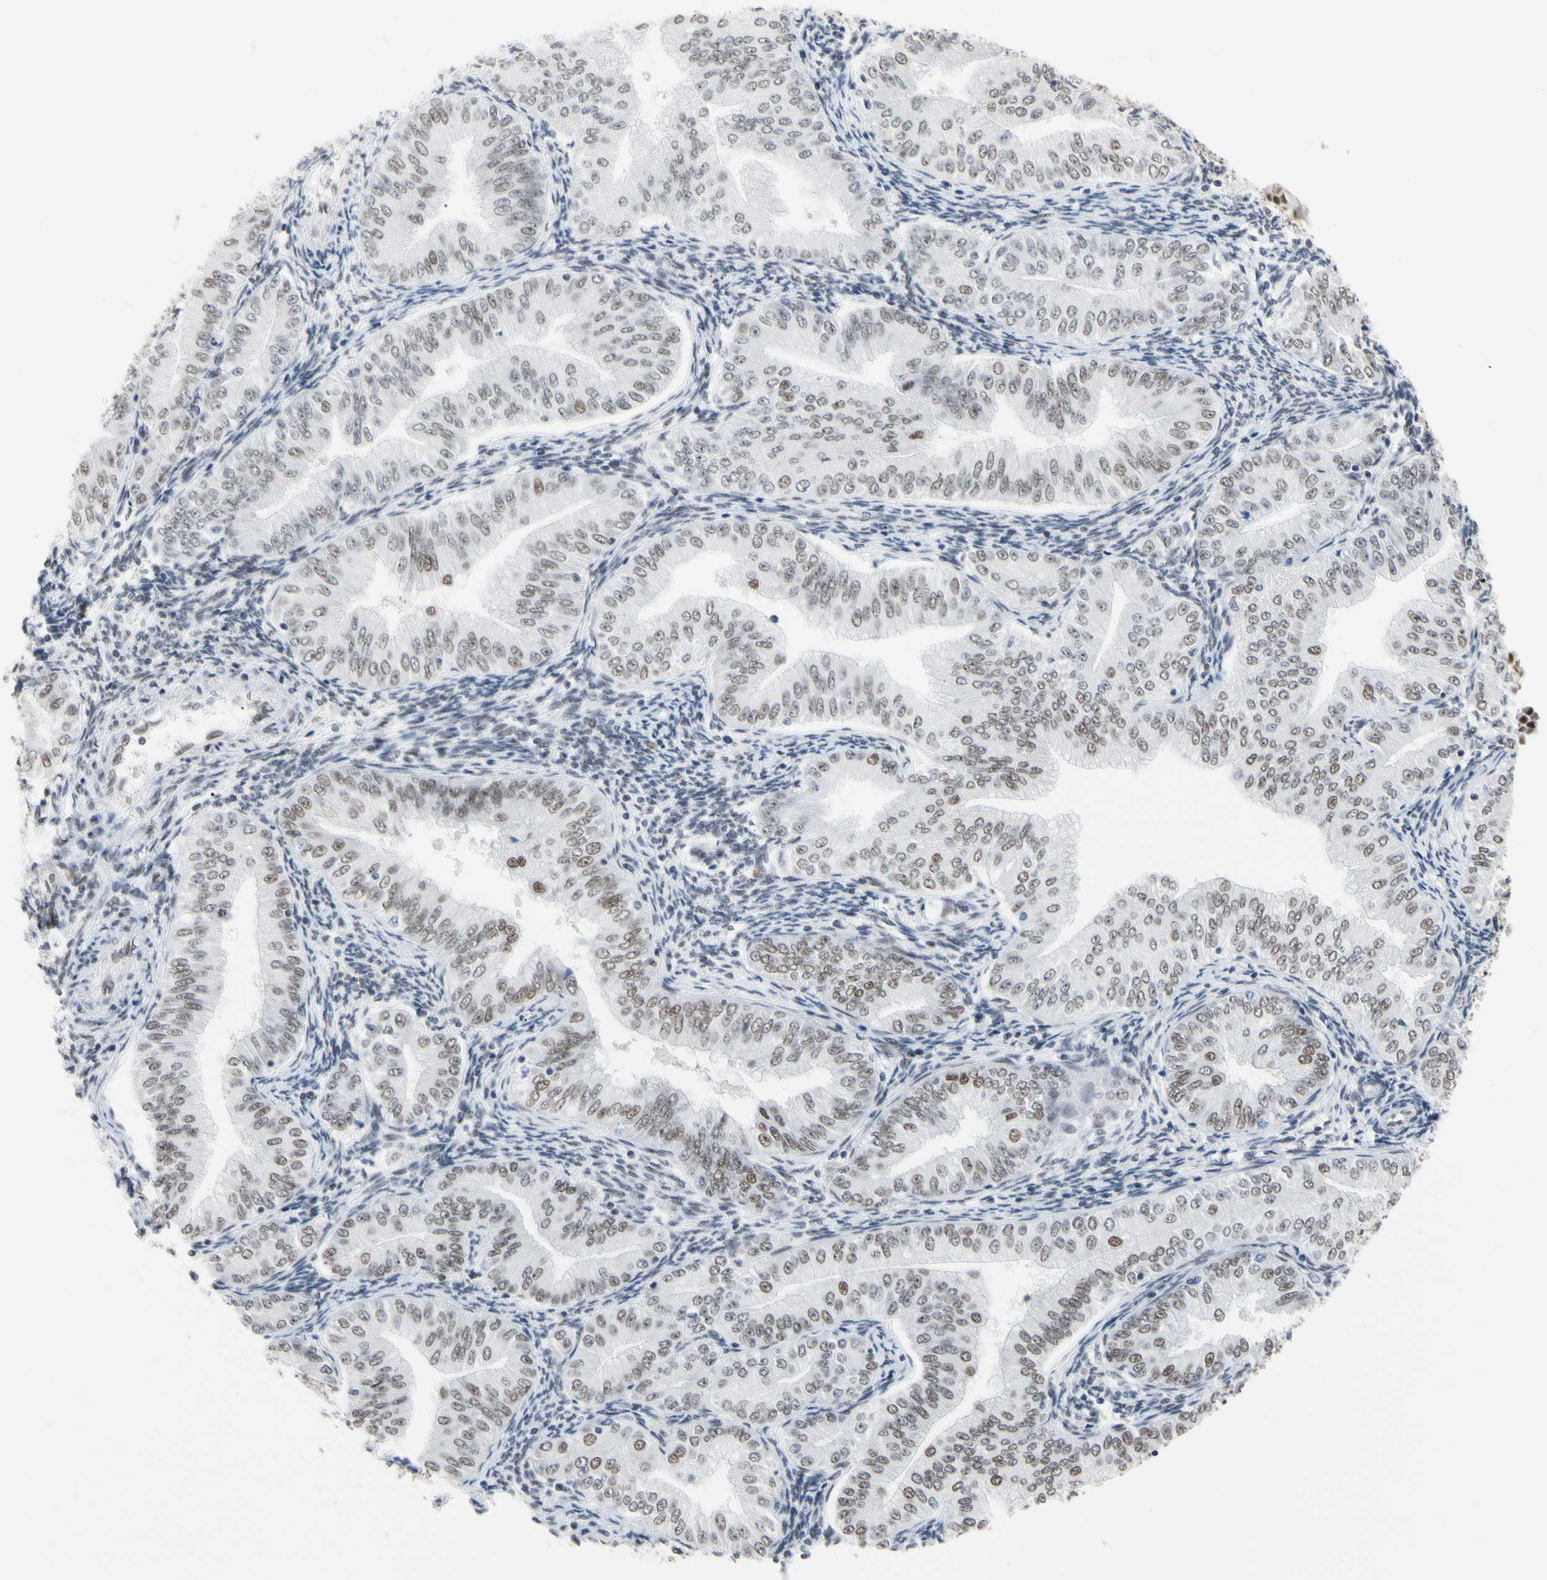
{"staining": {"intensity": "weak", "quantity": ">75%", "location": "nuclear"}, "tissue": "endometrial cancer", "cell_type": "Tumor cells", "image_type": "cancer", "snomed": [{"axis": "morphology", "description": "Normal tissue, NOS"}, {"axis": "morphology", "description": "Adenocarcinoma, NOS"}, {"axis": "topography", "description": "Endometrium"}], "caption": "Endometrial cancer (adenocarcinoma) stained with a brown dye demonstrates weak nuclear positive positivity in about >75% of tumor cells.", "gene": "FAM98B", "patient": {"sex": "female", "age": 53}}